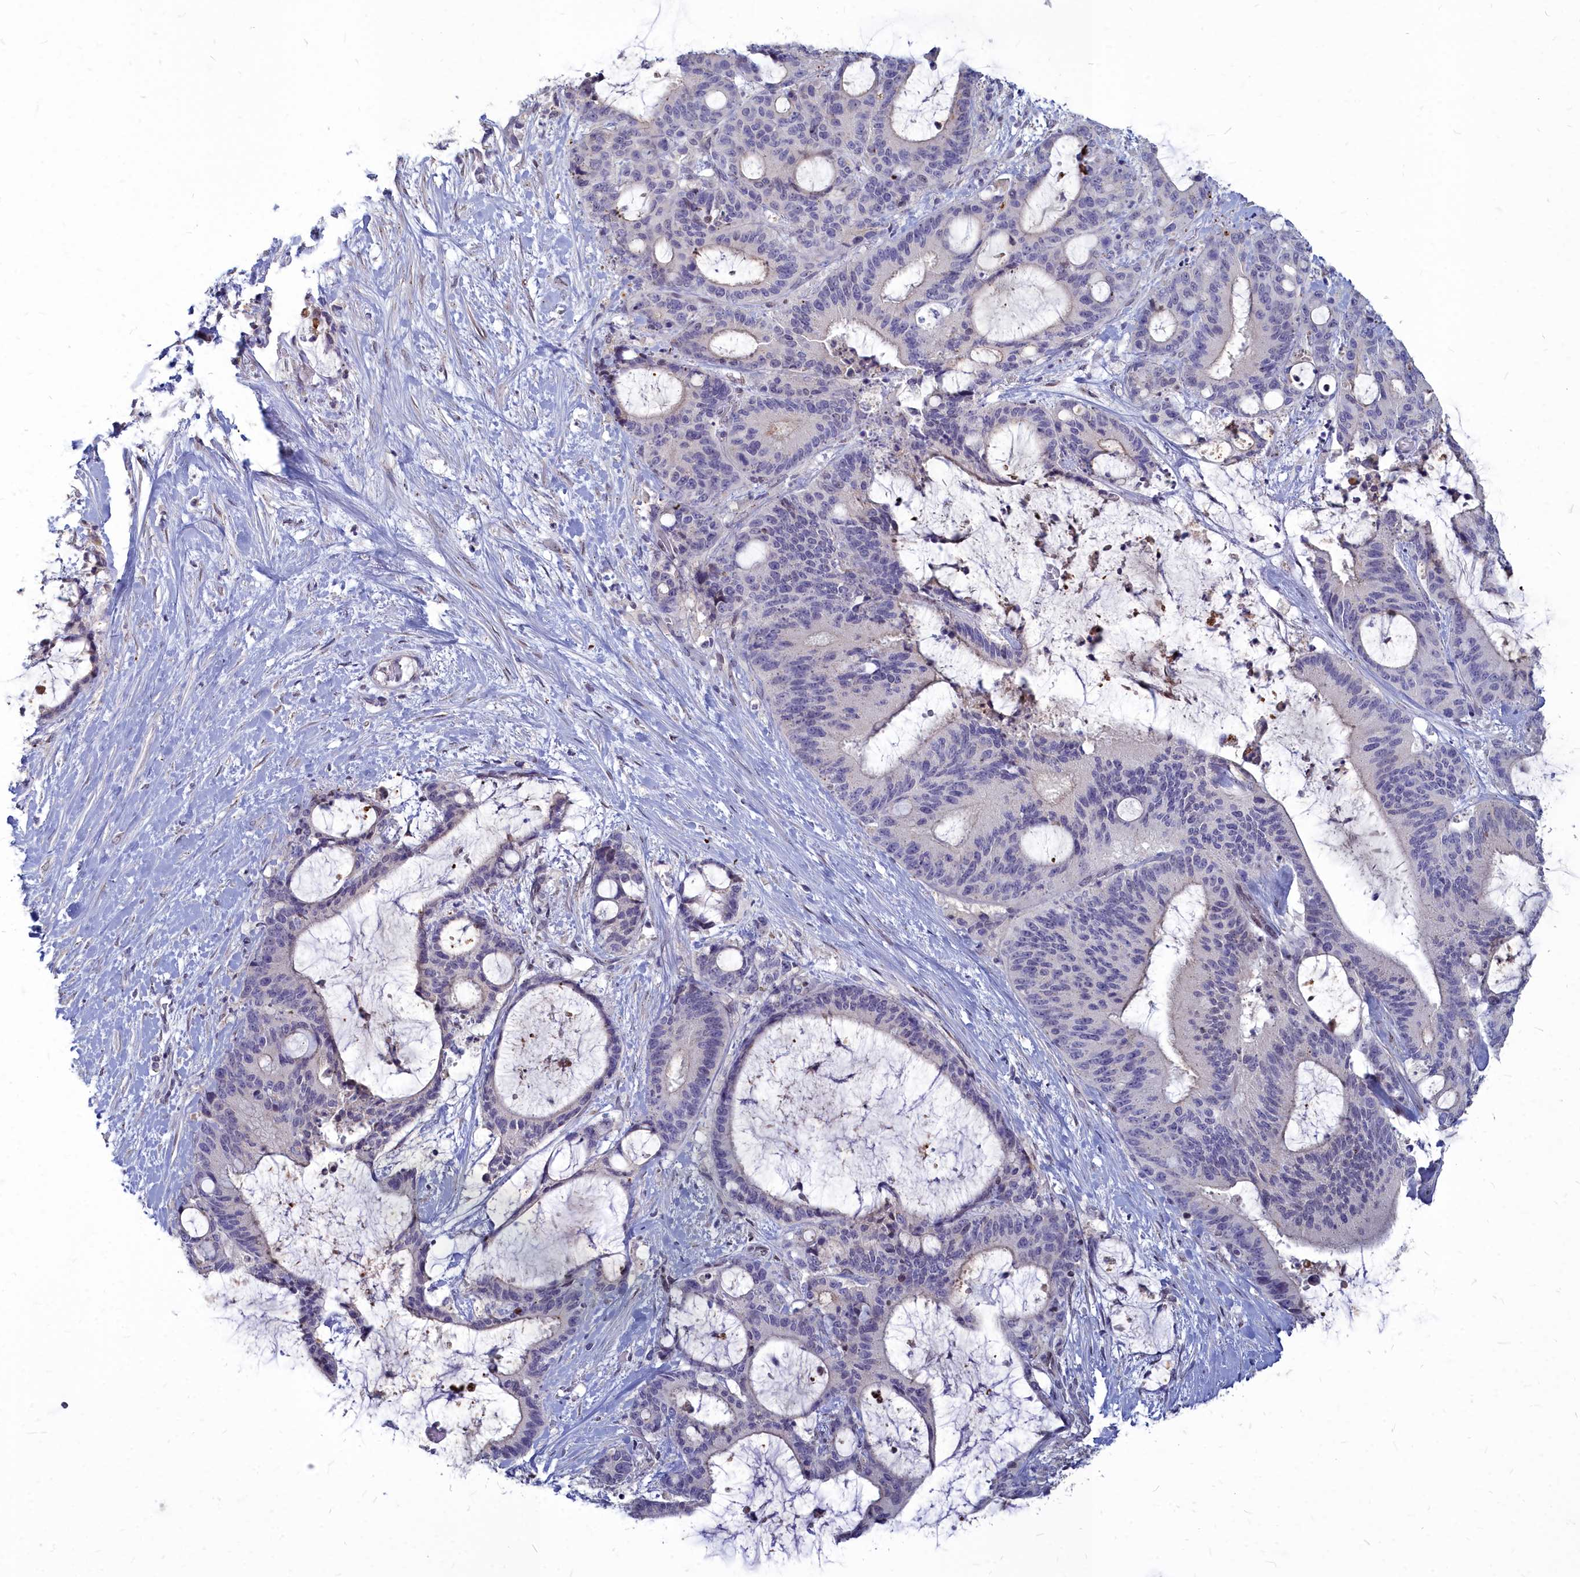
{"staining": {"intensity": "negative", "quantity": "none", "location": "none"}, "tissue": "liver cancer", "cell_type": "Tumor cells", "image_type": "cancer", "snomed": [{"axis": "morphology", "description": "Normal tissue, NOS"}, {"axis": "morphology", "description": "Cholangiocarcinoma"}, {"axis": "topography", "description": "Liver"}, {"axis": "topography", "description": "Peripheral nerve tissue"}], "caption": "Immunohistochemical staining of human cholangiocarcinoma (liver) exhibits no significant expression in tumor cells.", "gene": "NOXA1", "patient": {"sex": "female", "age": 73}}